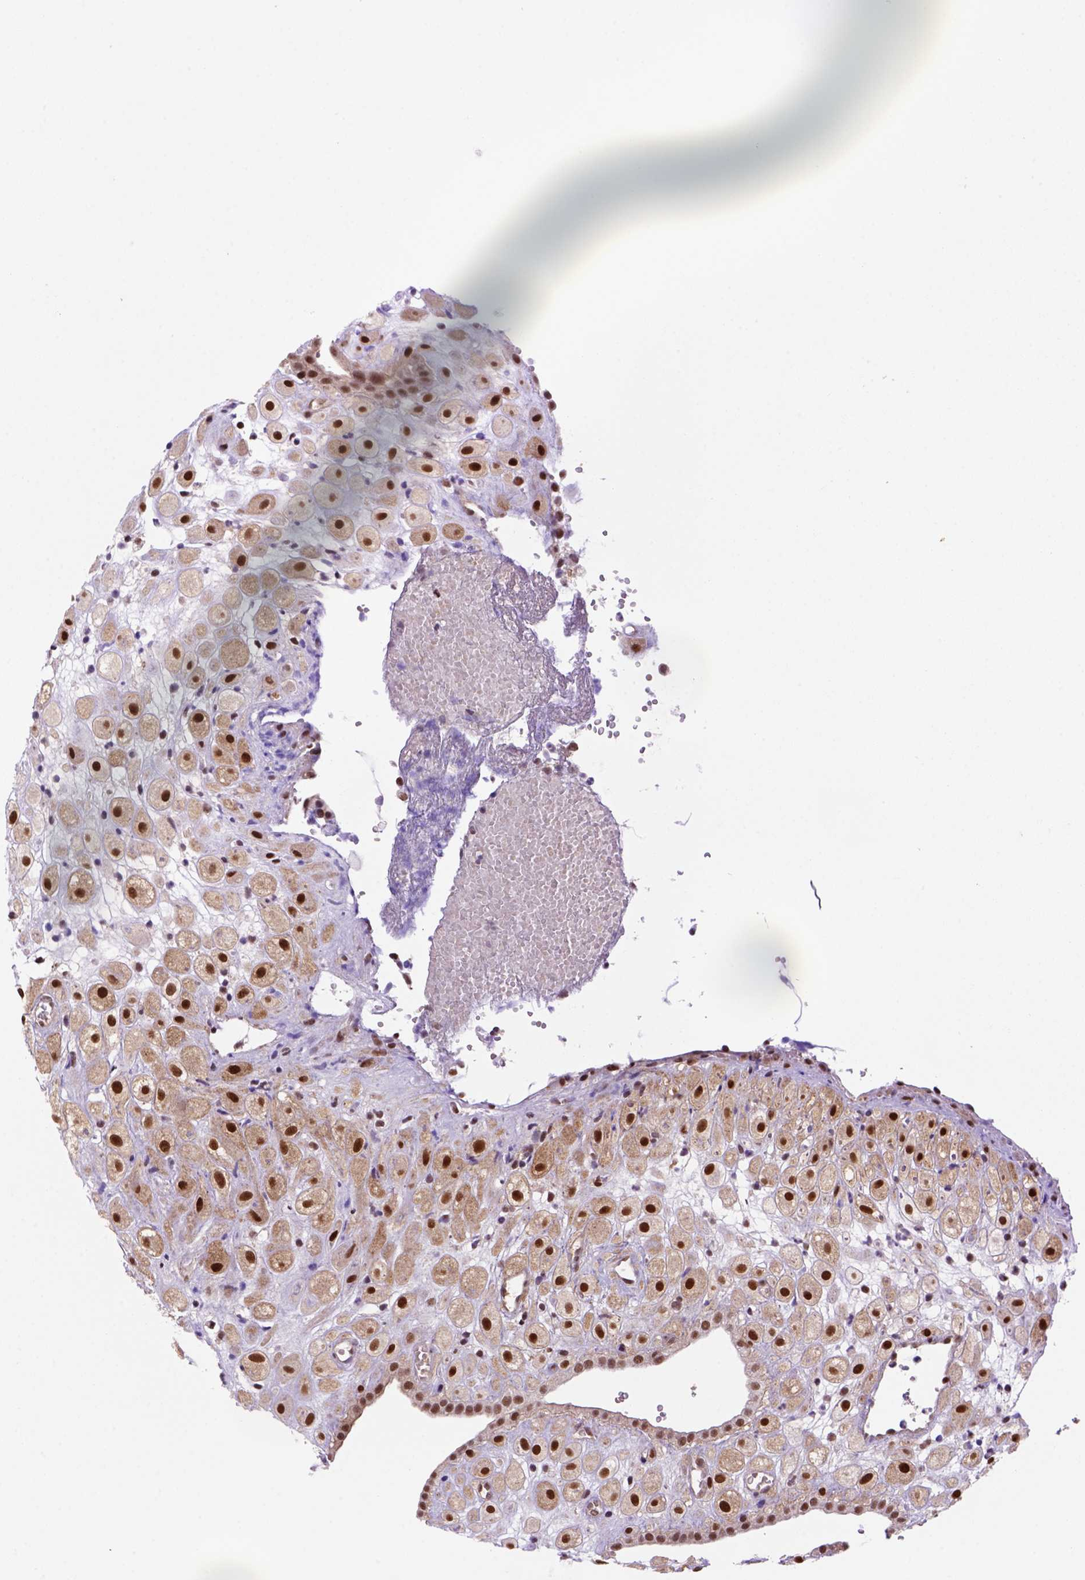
{"staining": {"intensity": "strong", "quantity": ">75%", "location": "nuclear"}, "tissue": "placenta", "cell_type": "Decidual cells", "image_type": "normal", "snomed": [{"axis": "morphology", "description": "Normal tissue, NOS"}, {"axis": "topography", "description": "Placenta"}], "caption": "Immunohistochemical staining of benign human placenta reveals strong nuclear protein expression in about >75% of decidual cells.", "gene": "PSMC2", "patient": {"sex": "female", "age": 24}}